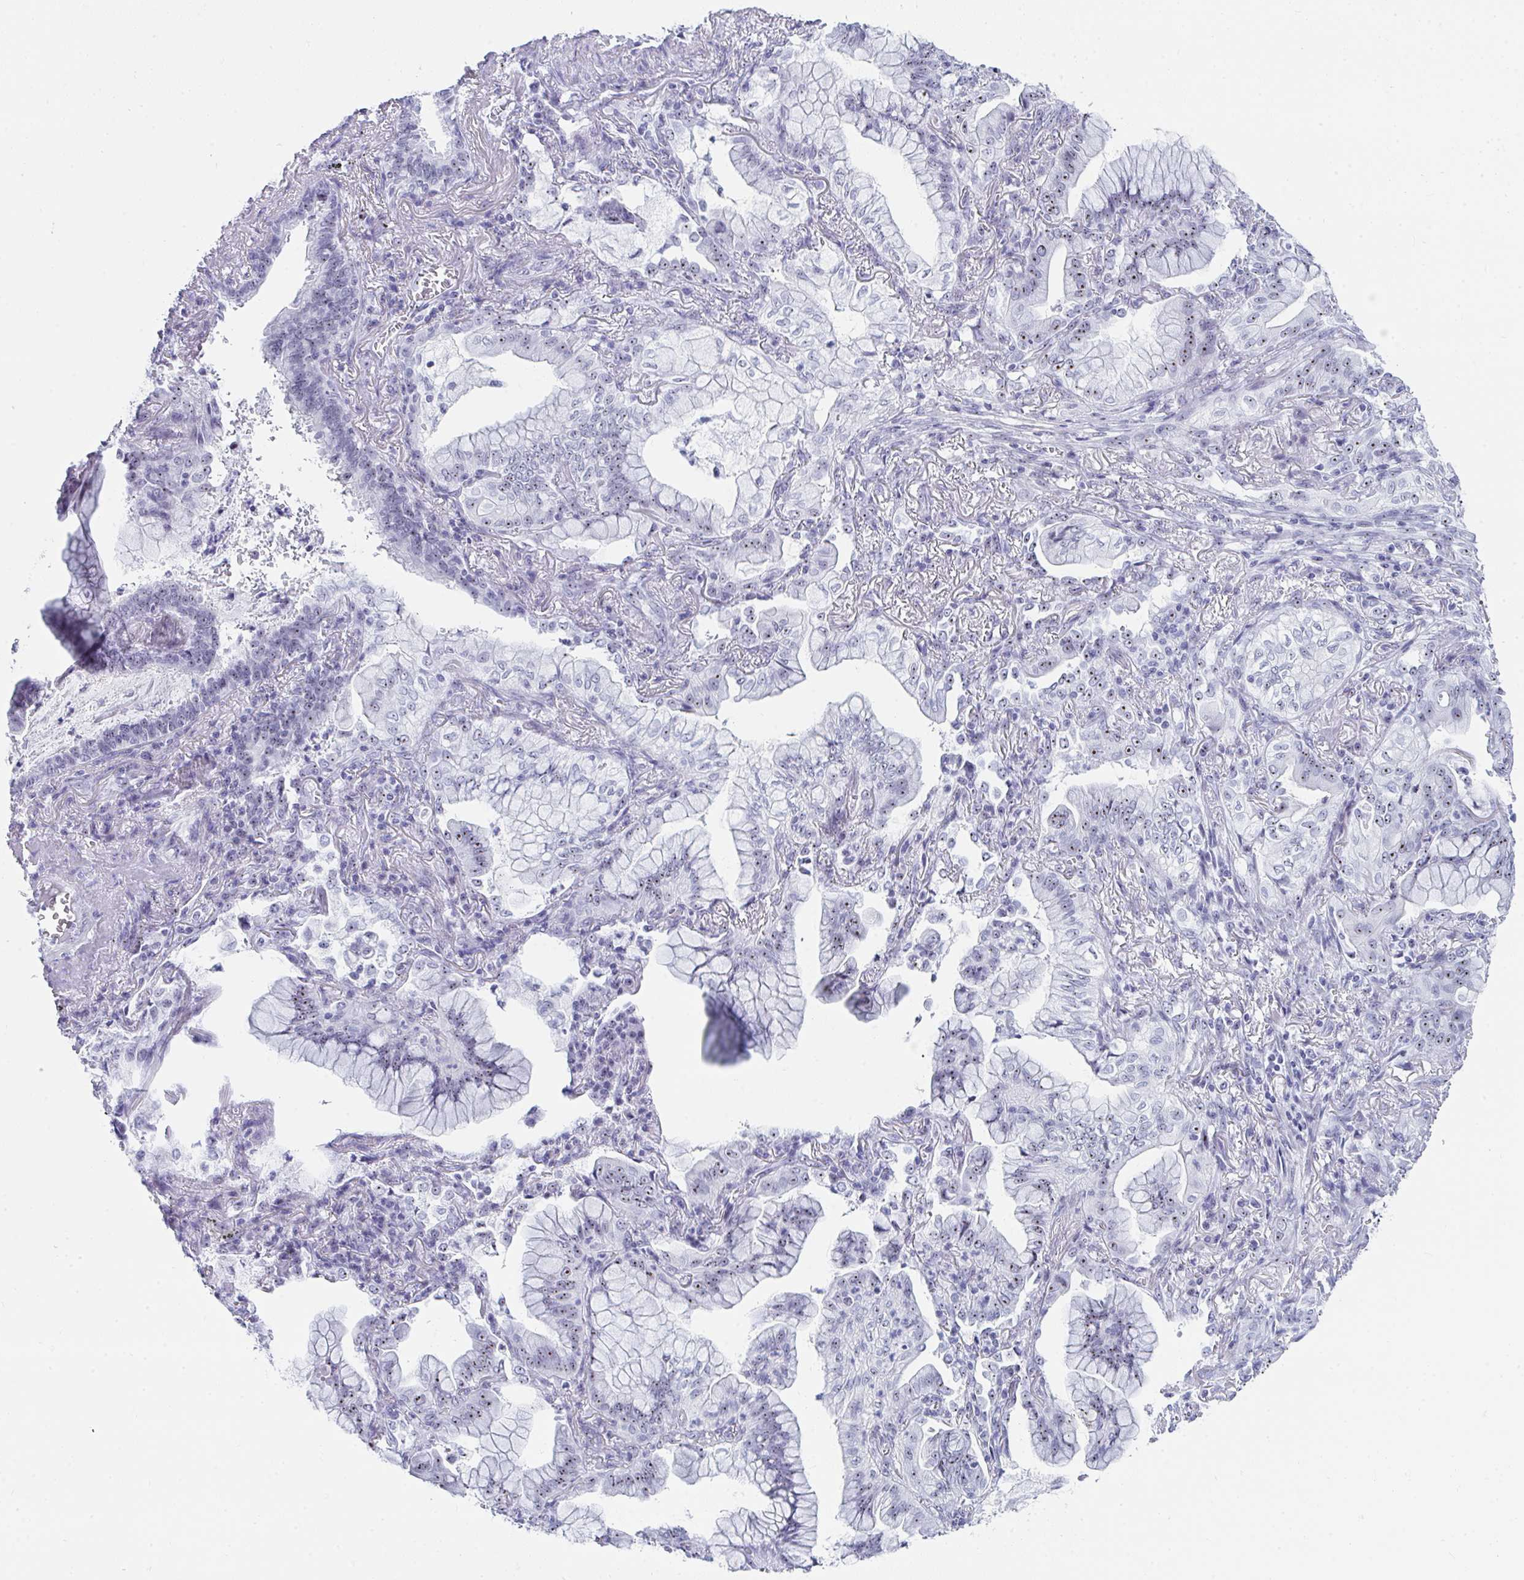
{"staining": {"intensity": "moderate", "quantity": "25%-75%", "location": "nuclear"}, "tissue": "lung cancer", "cell_type": "Tumor cells", "image_type": "cancer", "snomed": [{"axis": "morphology", "description": "Adenocarcinoma, NOS"}, {"axis": "topography", "description": "Lung"}], "caption": "This is an image of IHC staining of lung adenocarcinoma, which shows moderate positivity in the nuclear of tumor cells.", "gene": "NOP10", "patient": {"sex": "male", "age": 77}}